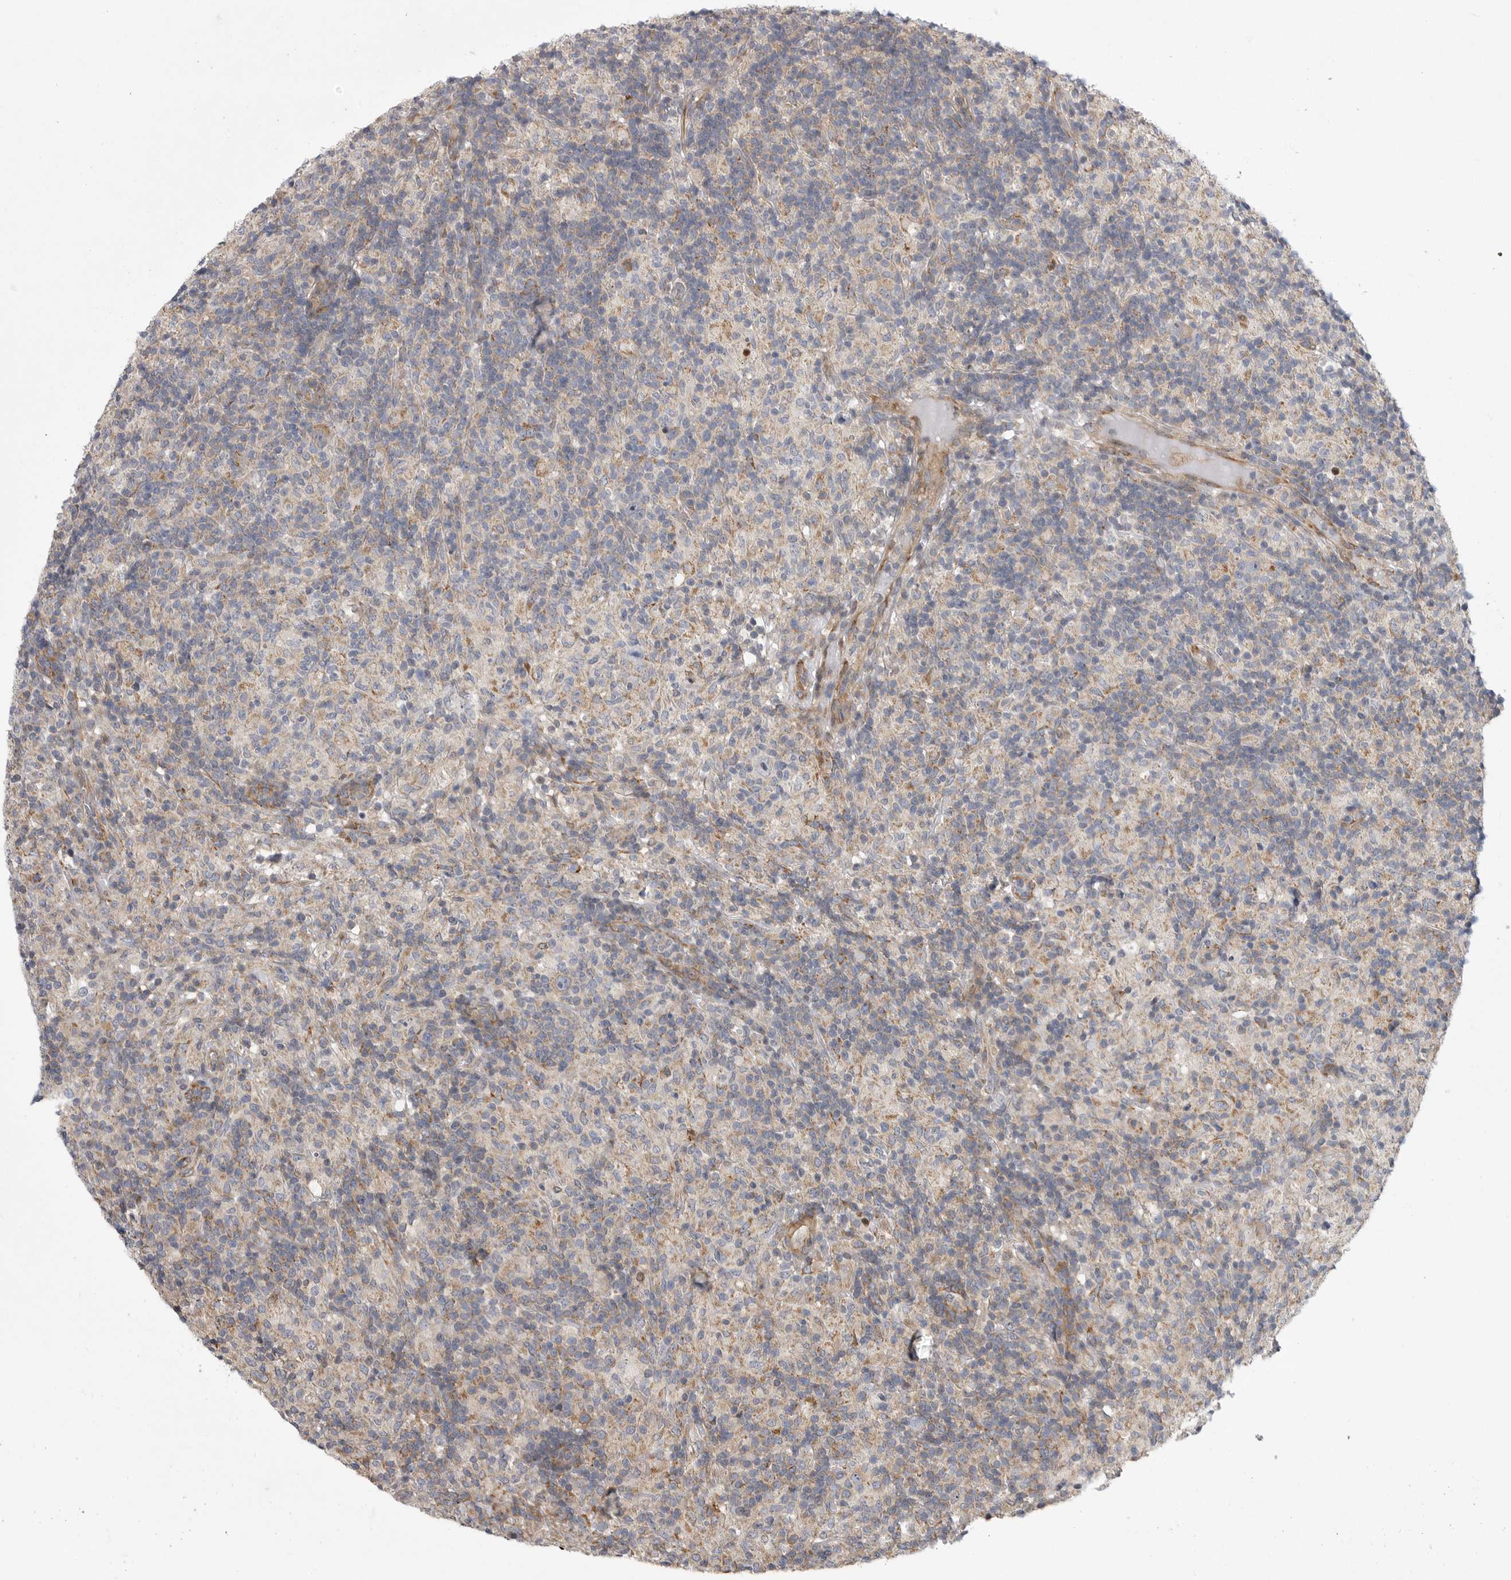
{"staining": {"intensity": "moderate", "quantity": ">75%", "location": "cytoplasmic/membranous"}, "tissue": "lymphoma", "cell_type": "Tumor cells", "image_type": "cancer", "snomed": [{"axis": "morphology", "description": "Hodgkin's disease, NOS"}, {"axis": "topography", "description": "Lymph node"}], "caption": "IHC of human Hodgkin's disease shows medium levels of moderate cytoplasmic/membranous positivity in about >75% of tumor cells.", "gene": "FBXO43", "patient": {"sex": "male", "age": 70}}